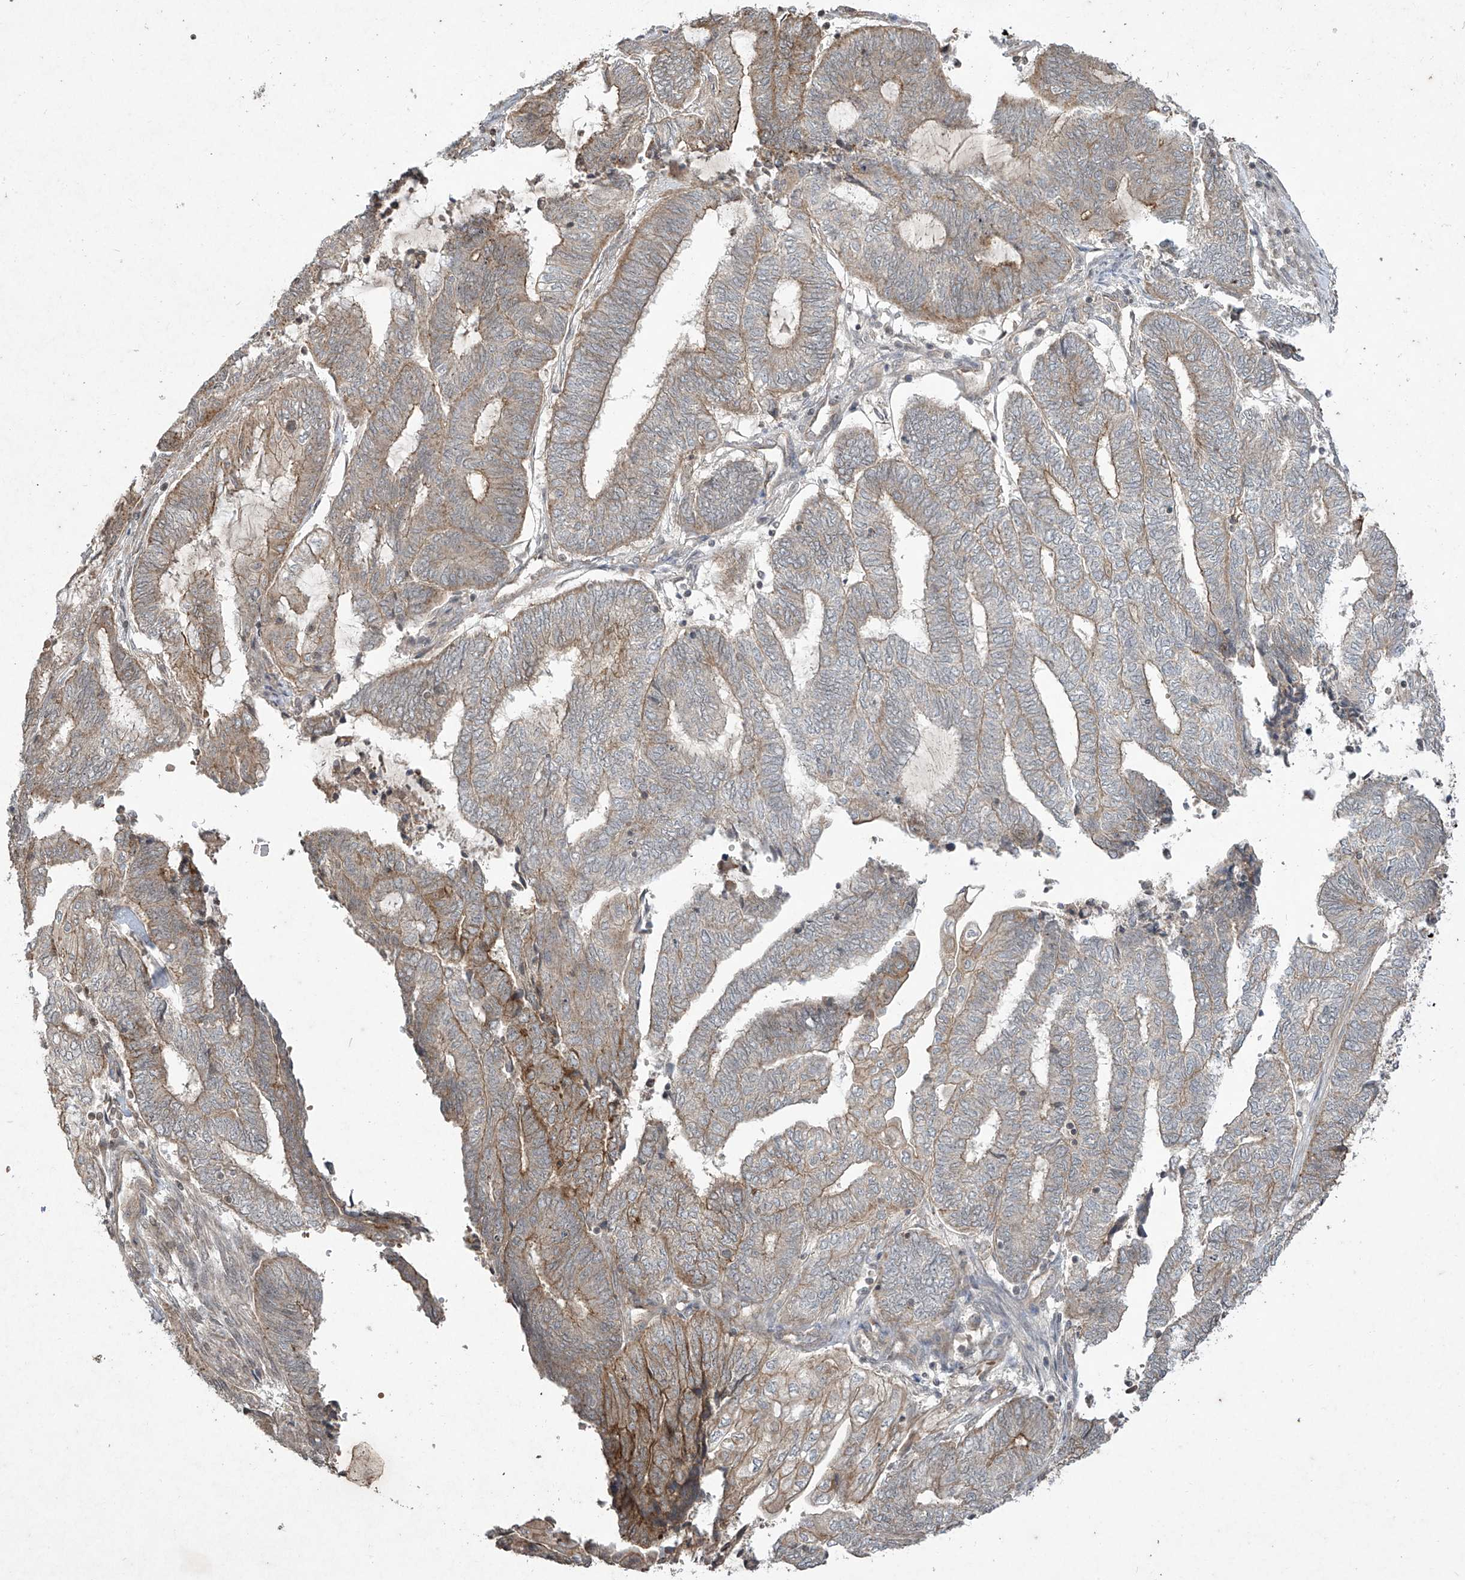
{"staining": {"intensity": "moderate", "quantity": "<25%", "location": "cytoplasmic/membranous"}, "tissue": "endometrial cancer", "cell_type": "Tumor cells", "image_type": "cancer", "snomed": [{"axis": "morphology", "description": "Adenocarcinoma, NOS"}, {"axis": "topography", "description": "Uterus"}, {"axis": "topography", "description": "Endometrium"}], "caption": "Tumor cells exhibit low levels of moderate cytoplasmic/membranous expression in approximately <25% of cells in endometrial adenocarcinoma. Ihc stains the protein in brown and the nuclei are stained blue.", "gene": "MATN2", "patient": {"sex": "female", "age": 70}}